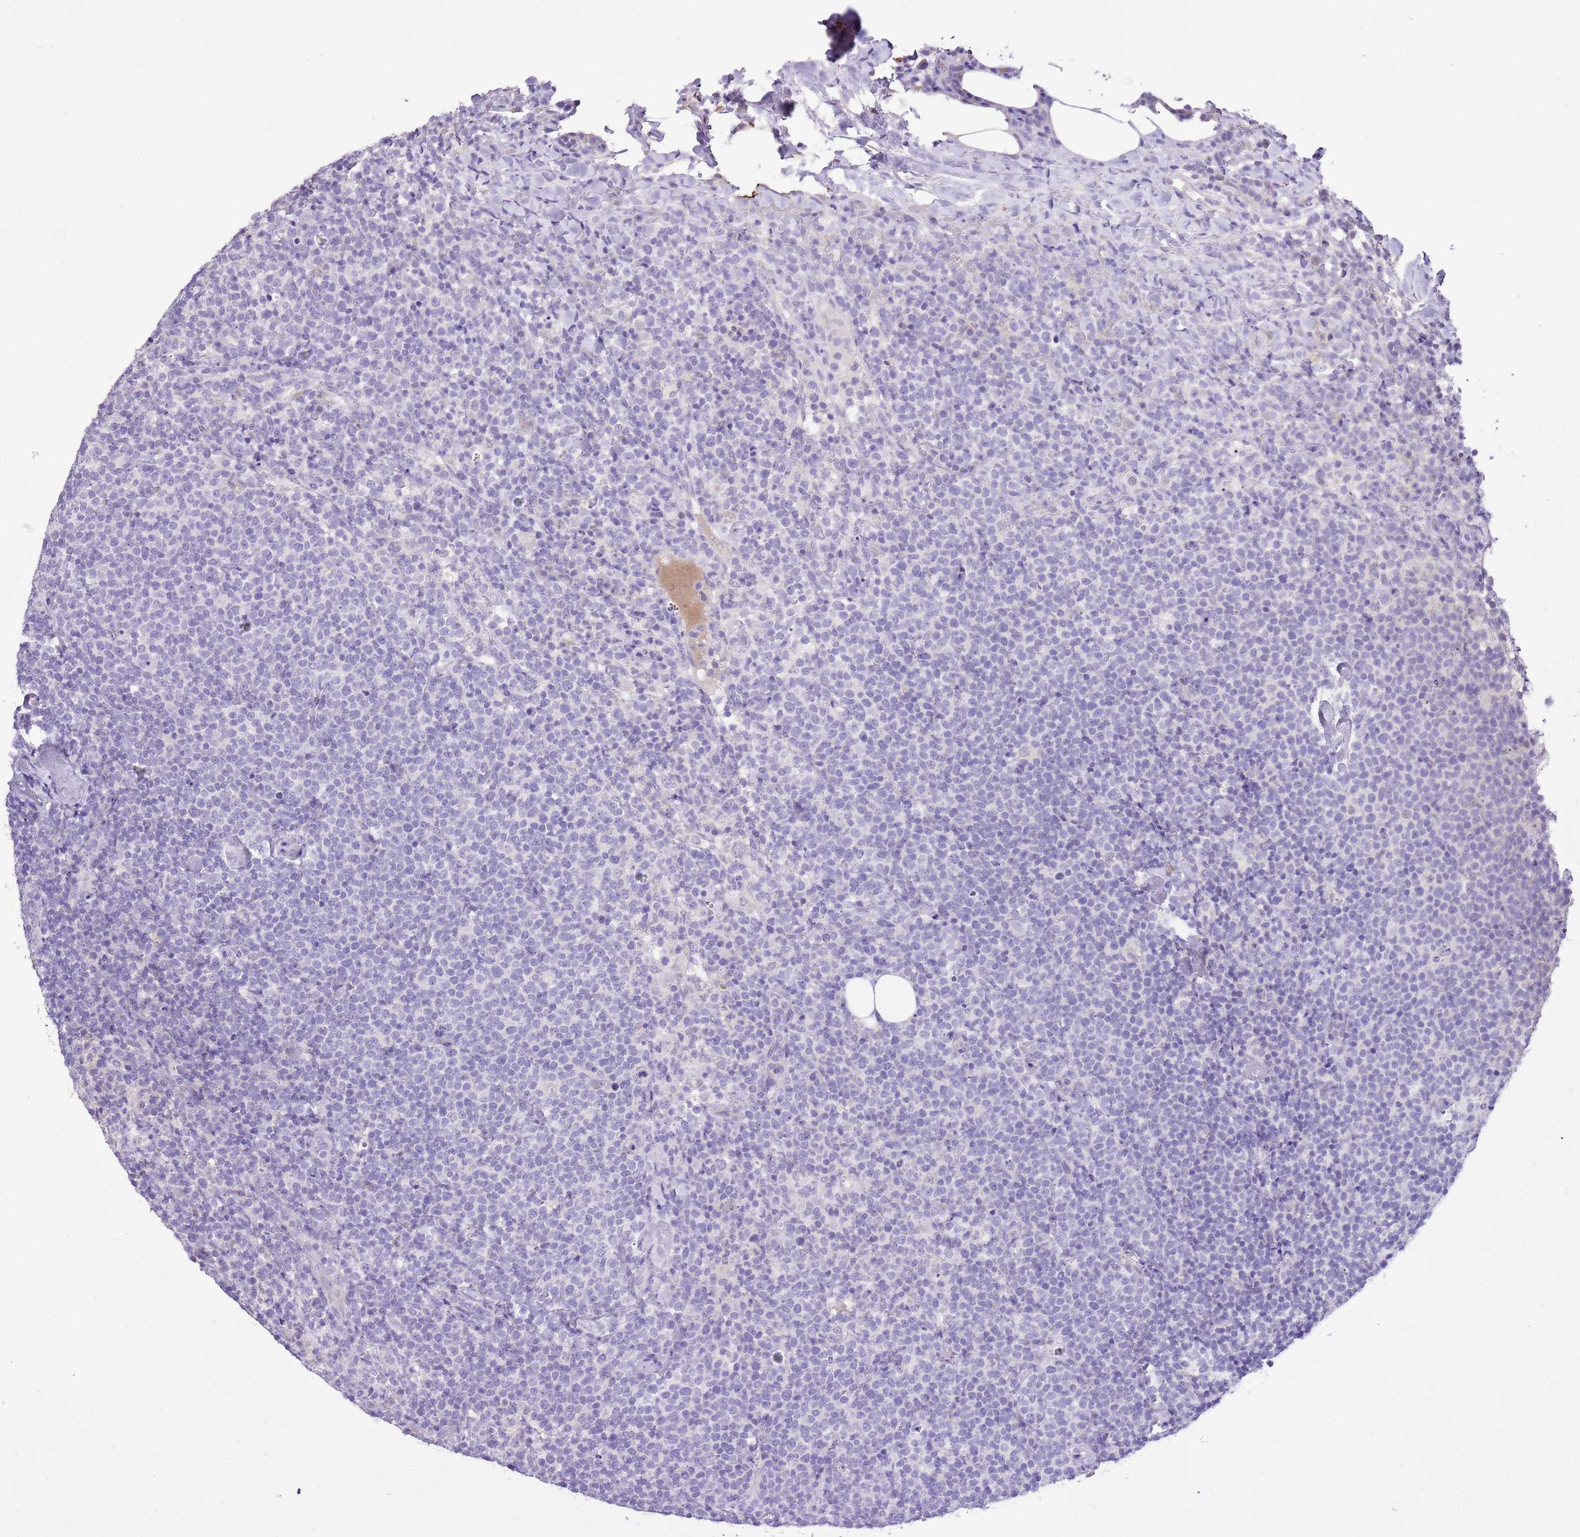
{"staining": {"intensity": "negative", "quantity": "none", "location": "none"}, "tissue": "lymphoma", "cell_type": "Tumor cells", "image_type": "cancer", "snomed": [{"axis": "morphology", "description": "Malignant lymphoma, non-Hodgkin's type, High grade"}, {"axis": "topography", "description": "Lymph node"}], "caption": "This is a histopathology image of immunohistochemistry staining of lymphoma, which shows no staining in tumor cells.", "gene": "XPO7", "patient": {"sex": "male", "age": 61}}